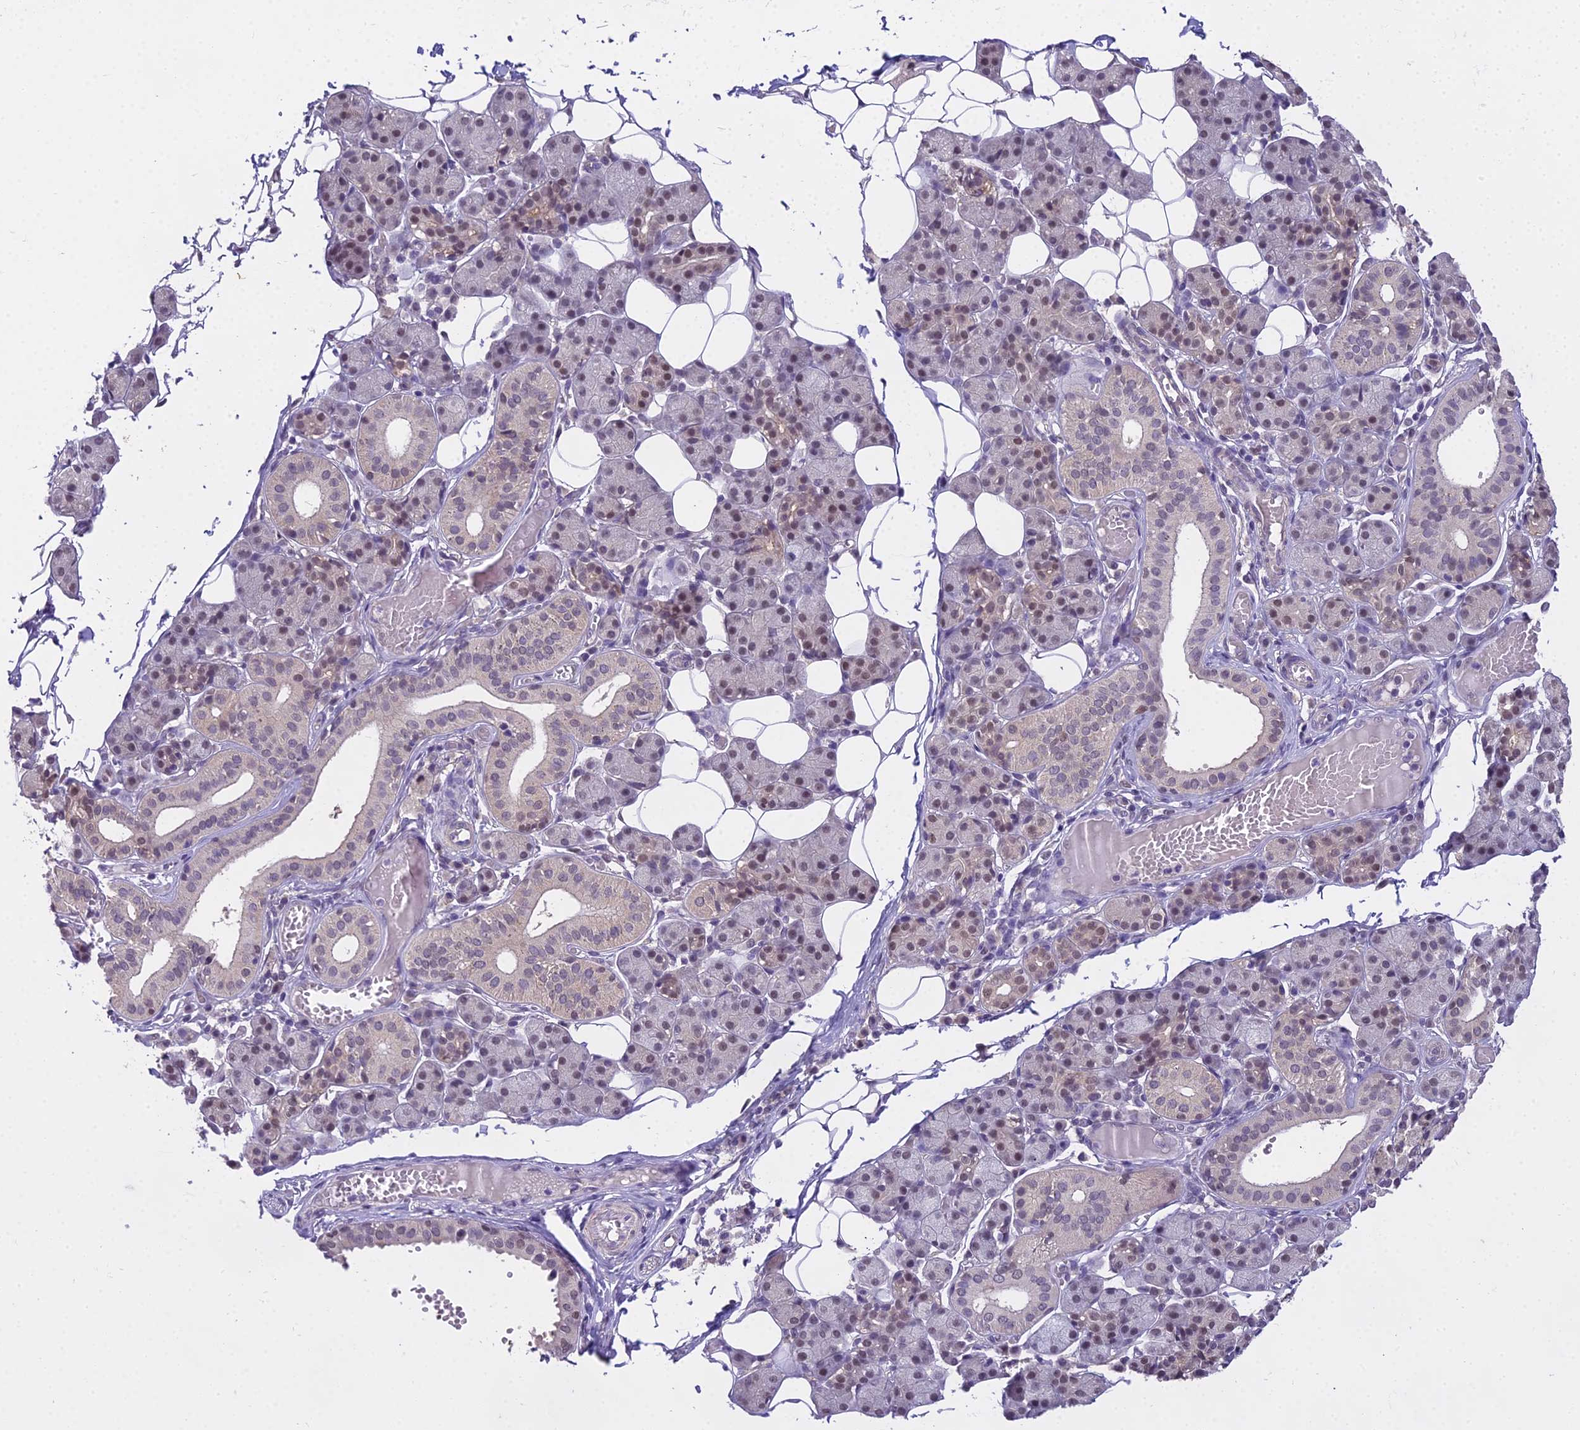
{"staining": {"intensity": "weak", "quantity": "<25%", "location": "nuclear"}, "tissue": "salivary gland", "cell_type": "Glandular cells", "image_type": "normal", "snomed": [{"axis": "morphology", "description": "Normal tissue, NOS"}, {"axis": "topography", "description": "Salivary gland"}], "caption": "Immunohistochemistry histopathology image of benign salivary gland stained for a protein (brown), which reveals no positivity in glandular cells. (IHC, brightfield microscopy, high magnification).", "gene": "MAT2A", "patient": {"sex": "female", "age": 33}}